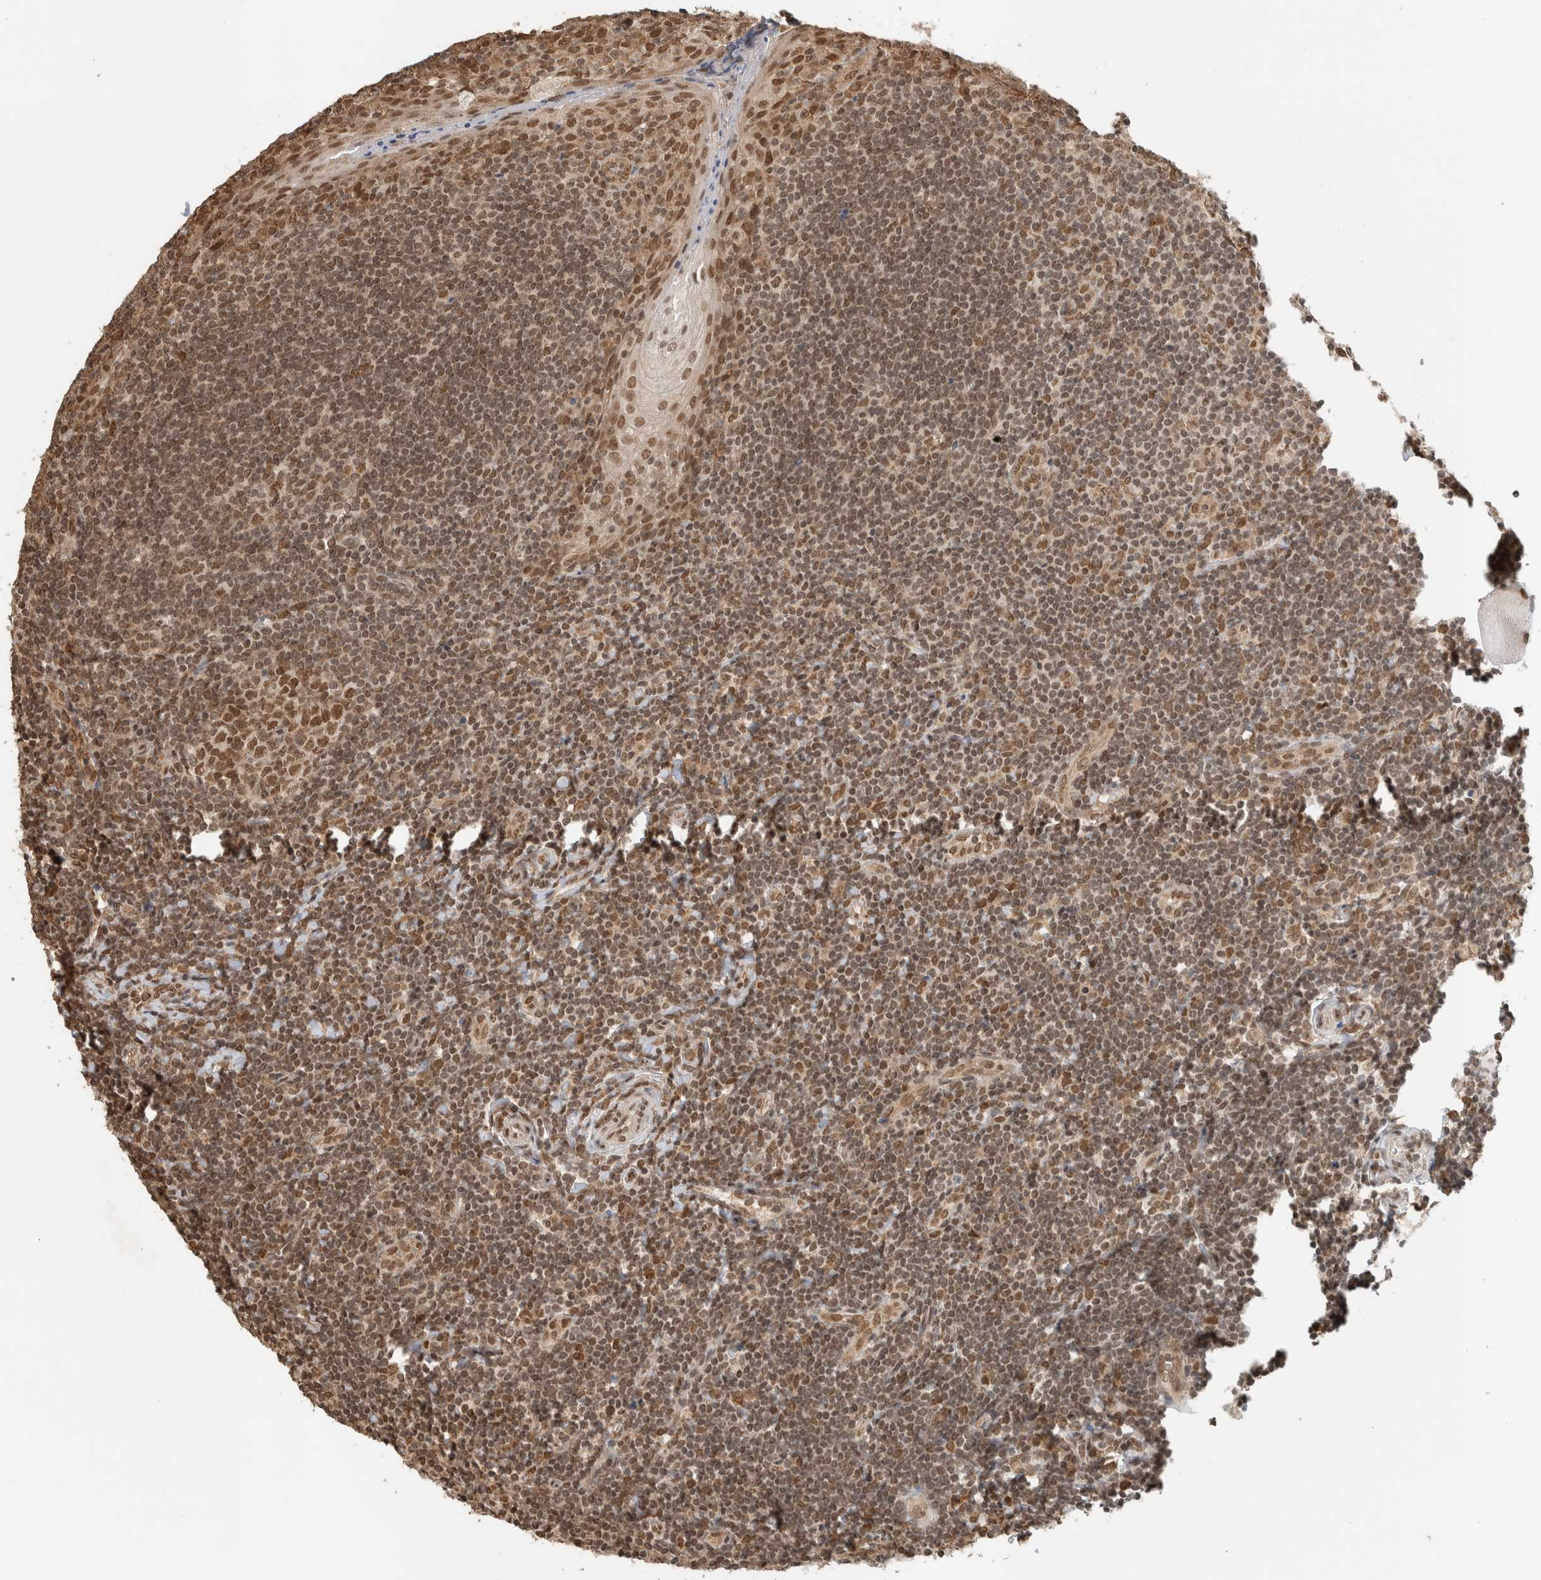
{"staining": {"intensity": "moderate", "quantity": ">75%", "location": "nuclear"}, "tissue": "tonsil", "cell_type": "Germinal center cells", "image_type": "normal", "snomed": [{"axis": "morphology", "description": "Normal tissue, NOS"}, {"axis": "topography", "description": "Tonsil"}], "caption": "Protein expression by immunohistochemistry reveals moderate nuclear expression in about >75% of germinal center cells in benign tonsil.", "gene": "C1orf21", "patient": {"sex": "male", "age": 27}}